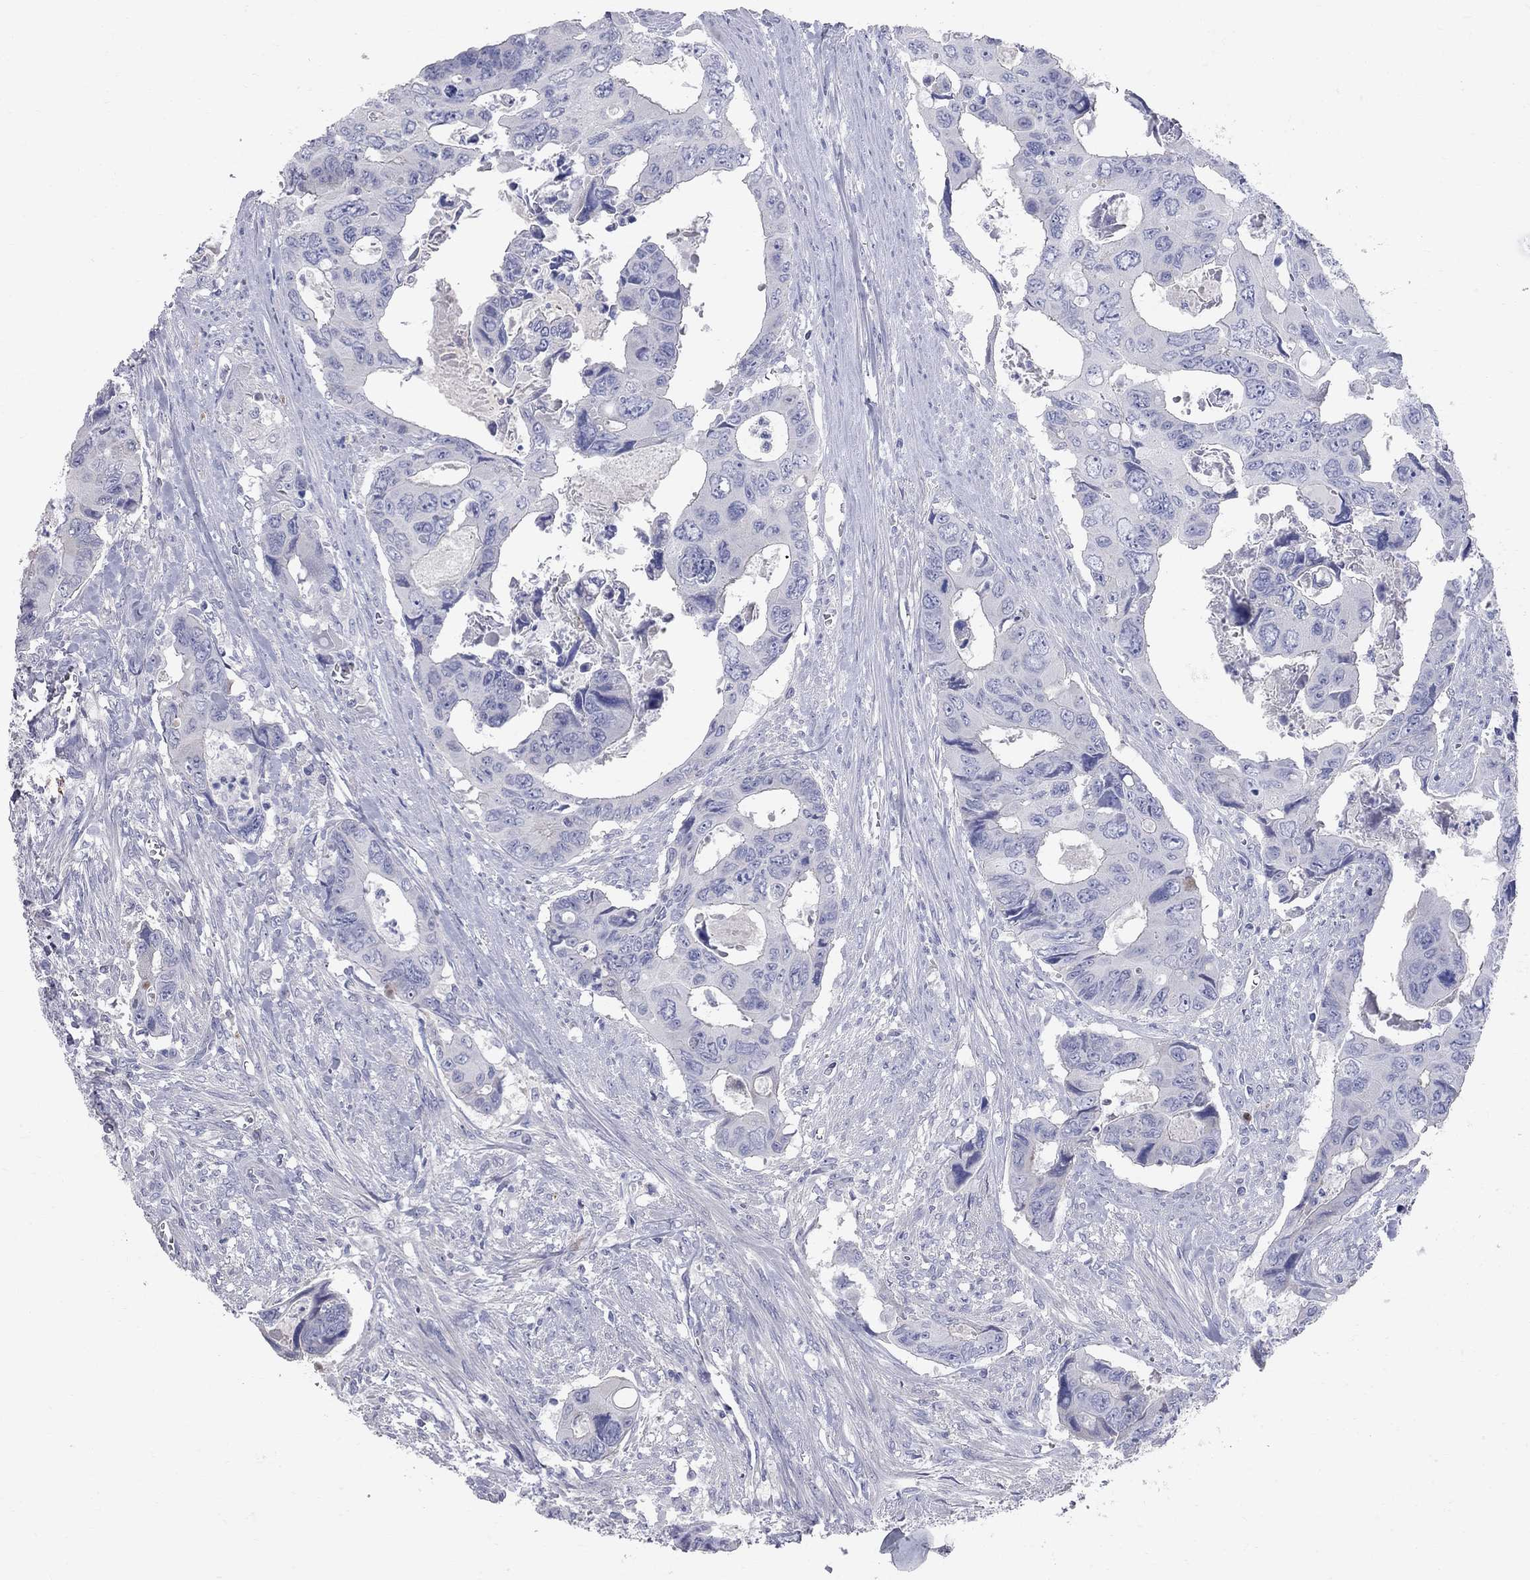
{"staining": {"intensity": "negative", "quantity": "none", "location": "none"}, "tissue": "colorectal cancer", "cell_type": "Tumor cells", "image_type": "cancer", "snomed": [{"axis": "morphology", "description": "Adenocarcinoma, NOS"}, {"axis": "topography", "description": "Rectum"}], "caption": "Immunohistochemistry of human colorectal adenocarcinoma reveals no expression in tumor cells.", "gene": "AOX1", "patient": {"sex": "male", "age": 62}}